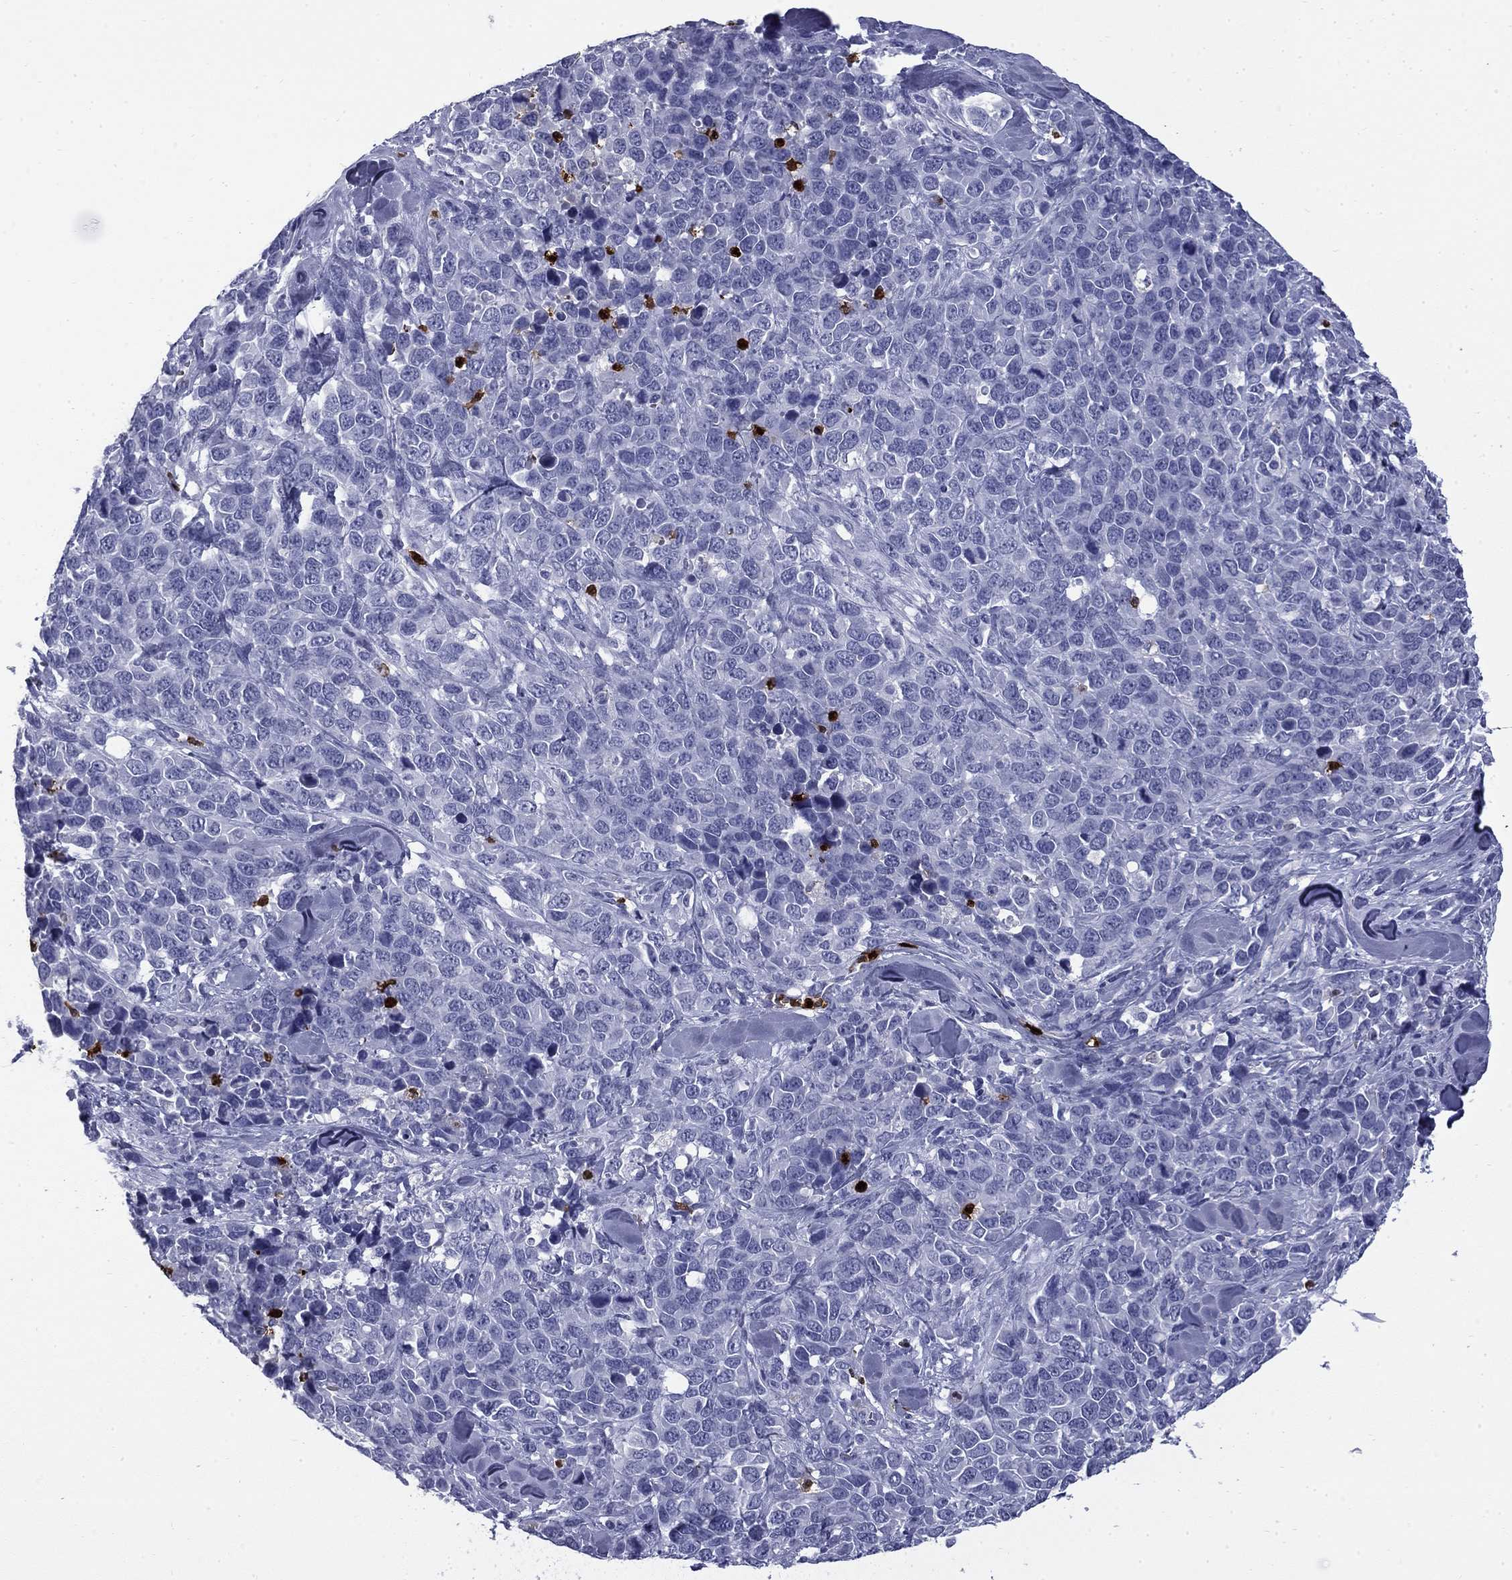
{"staining": {"intensity": "negative", "quantity": "none", "location": "none"}, "tissue": "melanoma", "cell_type": "Tumor cells", "image_type": "cancer", "snomed": [{"axis": "morphology", "description": "Malignant melanoma, Metastatic site"}, {"axis": "topography", "description": "Skin"}], "caption": "Immunohistochemistry (IHC) image of malignant melanoma (metastatic site) stained for a protein (brown), which displays no positivity in tumor cells.", "gene": "TRIM29", "patient": {"sex": "male", "age": 84}}